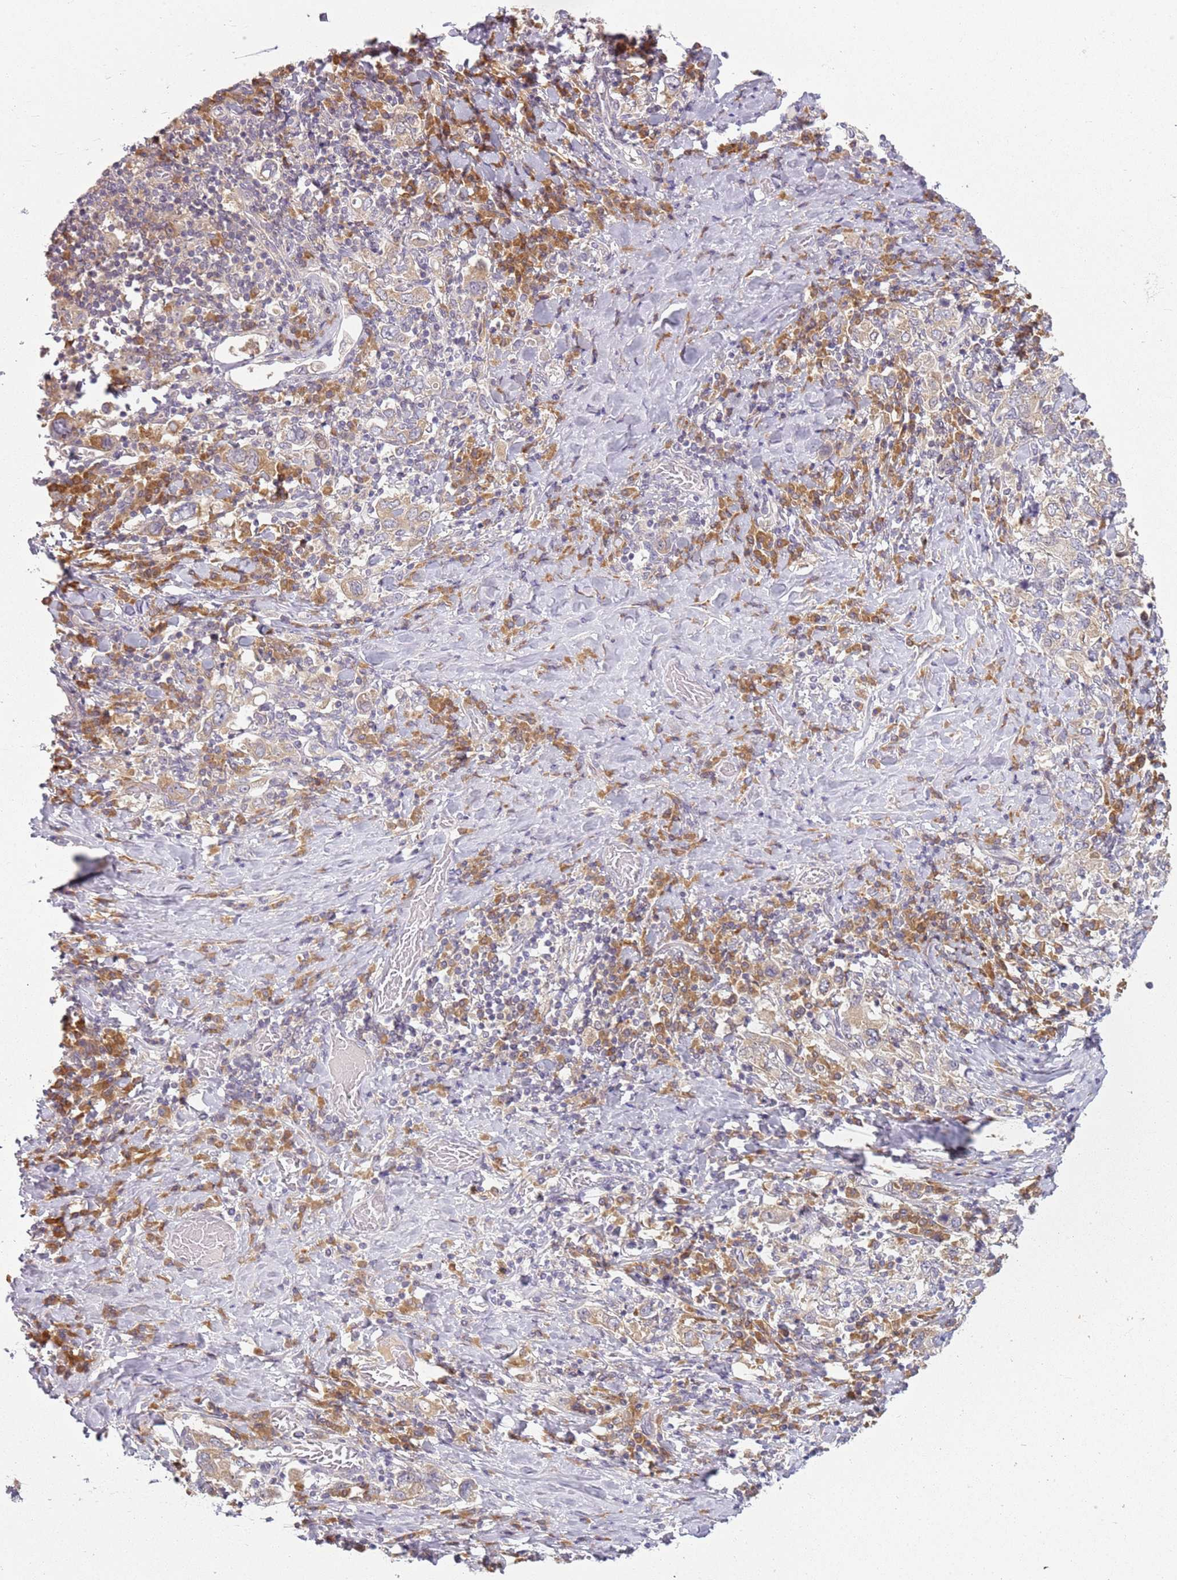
{"staining": {"intensity": "weak", "quantity": "25%-75%", "location": "cytoplasmic/membranous"}, "tissue": "stomach cancer", "cell_type": "Tumor cells", "image_type": "cancer", "snomed": [{"axis": "morphology", "description": "Adenocarcinoma, NOS"}, {"axis": "topography", "description": "Stomach, upper"}, {"axis": "topography", "description": "Stomach"}], "caption": "Human stomach cancer stained with a brown dye demonstrates weak cytoplasmic/membranous positive staining in approximately 25%-75% of tumor cells.", "gene": "RPS28", "patient": {"sex": "male", "age": 62}}